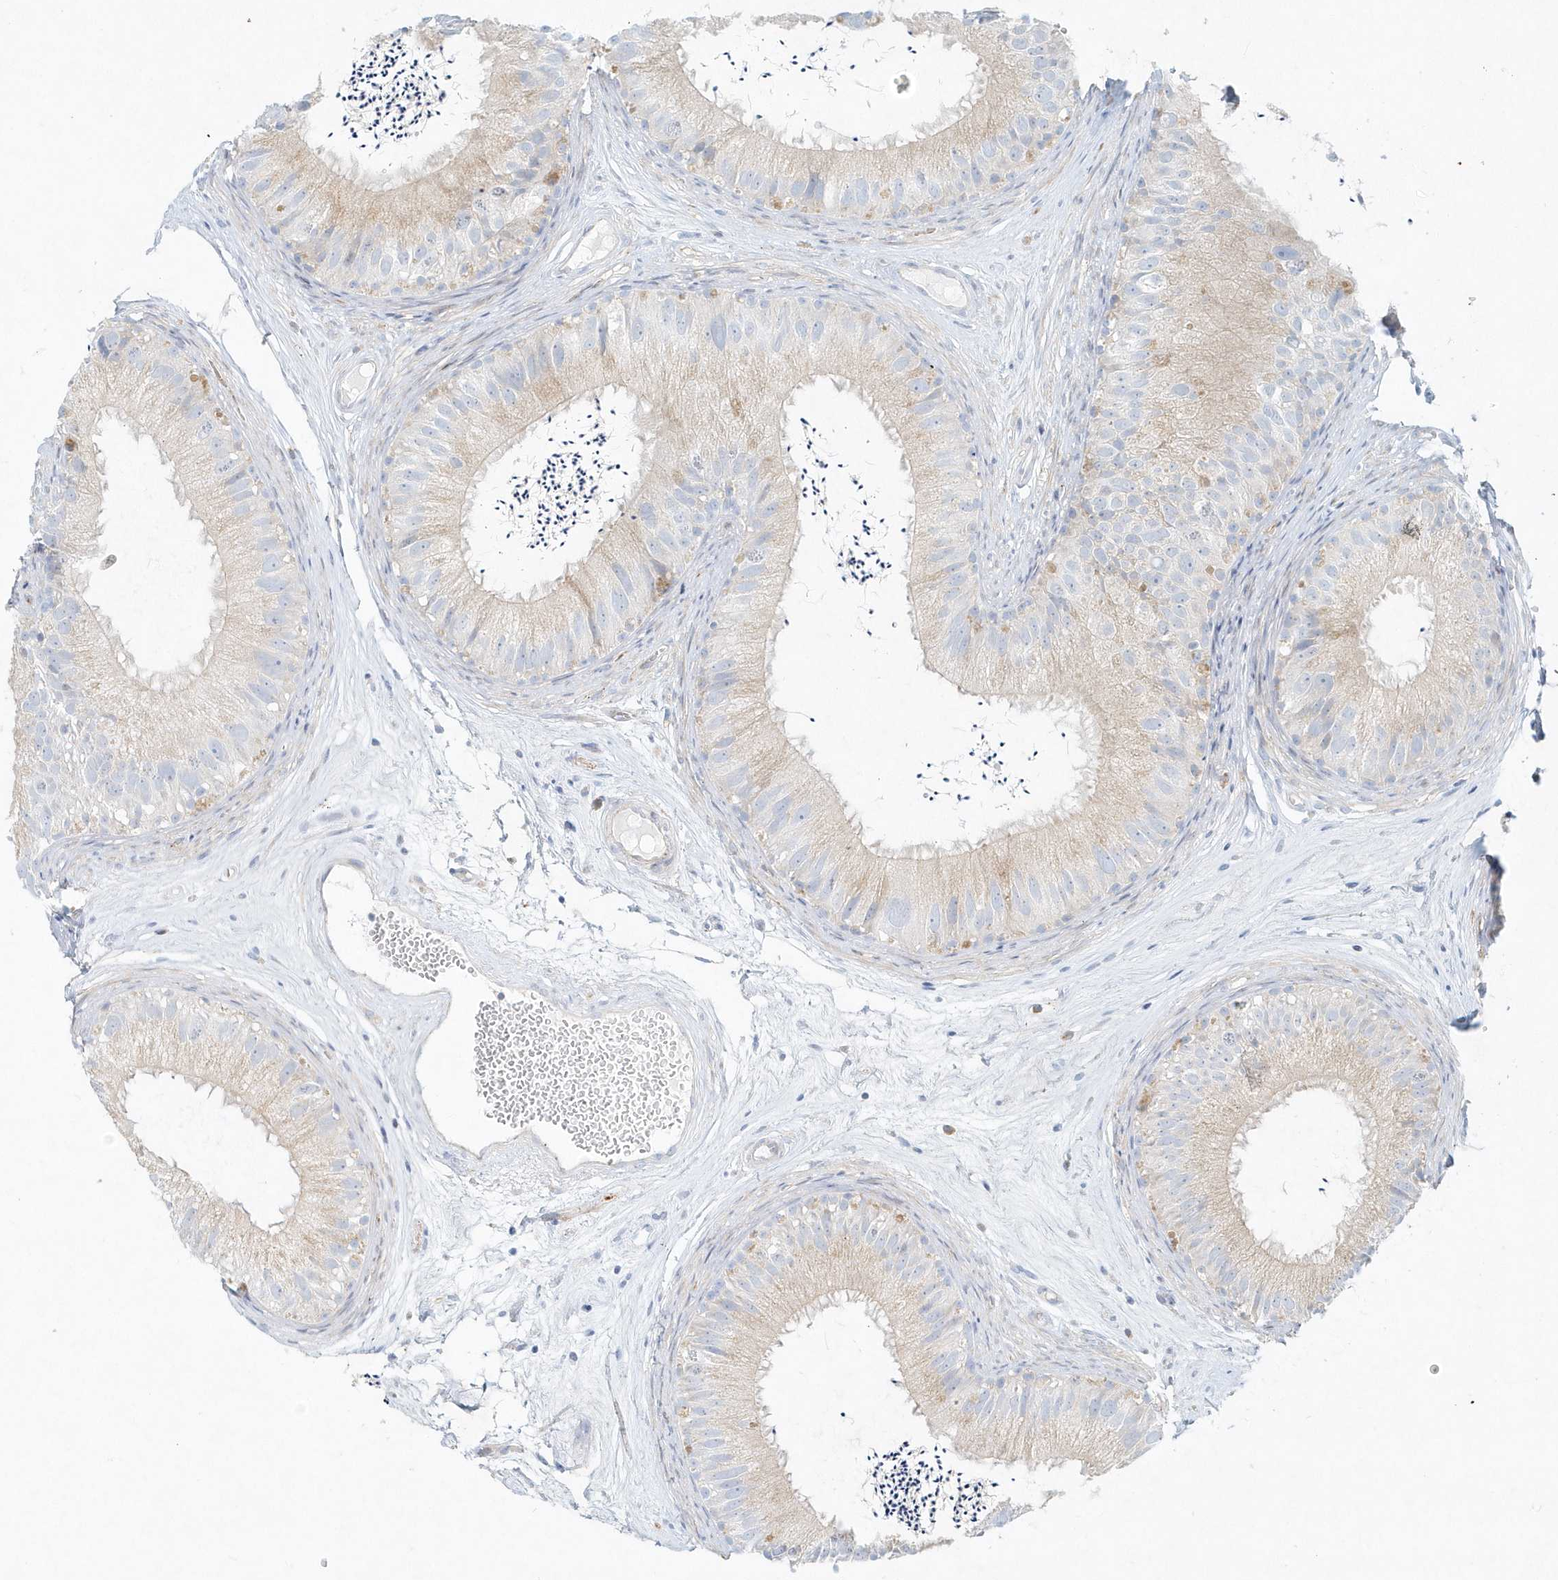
{"staining": {"intensity": "weak", "quantity": "<25%", "location": "cytoplasmic/membranous"}, "tissue": "epididymis", "cell_type": "Glandular cells", "image_type": "normal", "snomed": [{"axis": "morphology", "description": "Normal tissue, NOS"}, {"axis": "topography", "description": "Epididymis"}], "caption": "DAB immunohistochemical staining of normal epididymis demonstrates no significant staining in glandular cells.", "gene": "DNAH1", "patient": {"sex": "male", "age": 77}}